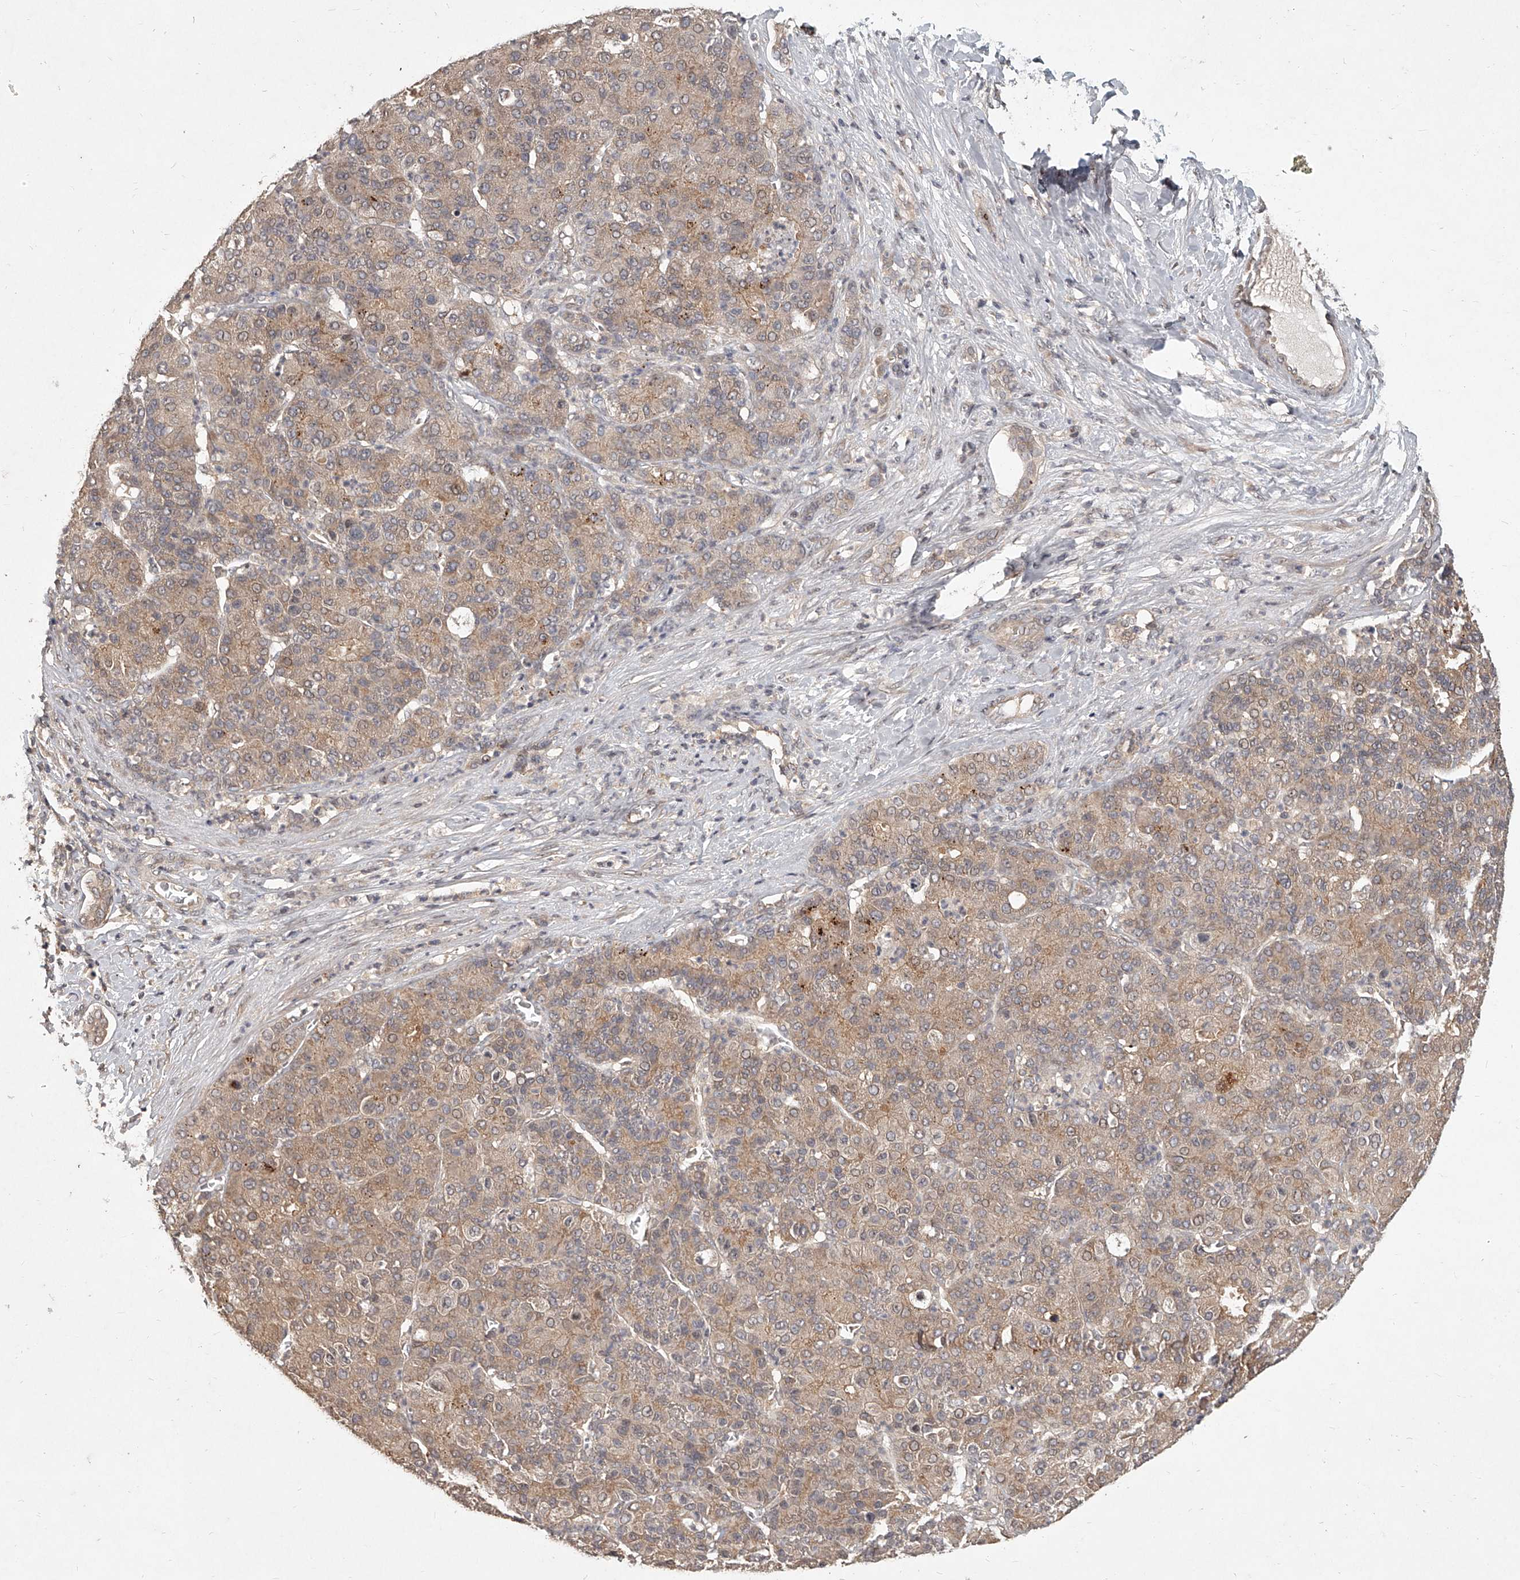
{"staining": {"intensity": "moderate", "quantity": ">75%", "location": "cytoplasmic/membranous"}, "tissue": "liver cancer", "cell_type": "Tumor cells", "image_type": "cancer", "snomed": [{"axis": "morphology", "description": "Carcinoma, Hepatocellular, NOS"}, {"axis": "topography", "description": "Liver"}], "caption": "This photomicrograph demonstrates immunohistochemistry staining of liver cancer, with medium moderate cytoplasmic/membranous positivity in about >75% of tumor cells.", "gene": "SLC37A1", "patient": {"sex": "male", "age": 65}}